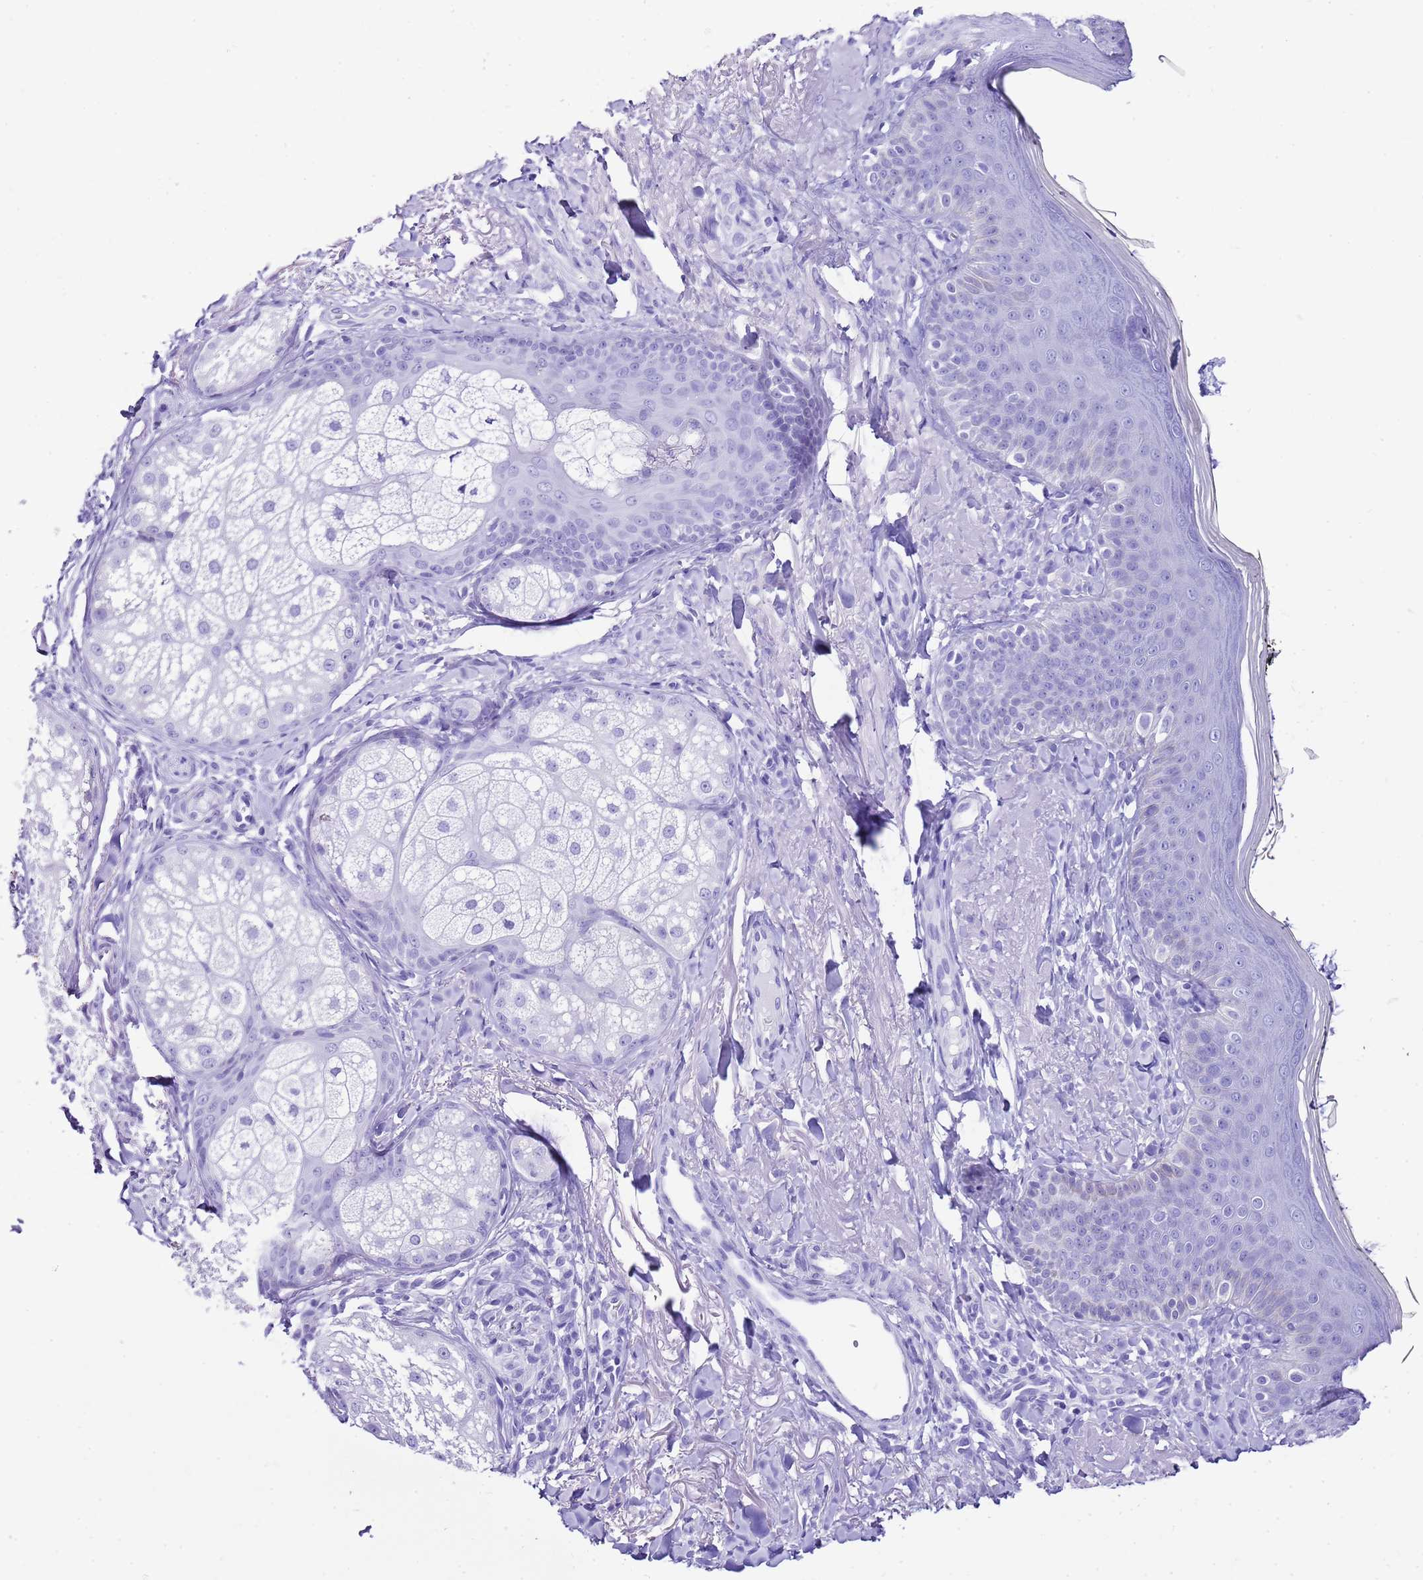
{"staining": {"intensity": "negative", "quantity": "none", "location": "none"}, "tissue": "skin", "cell_type": "Fibroblasts", "image_type": "normal", "snomed": [{"axis": "morphology", "description": "Normal tissue, NOS"}, {"axis": "topography", "description": "Skin"}], "caption": "The photomicrograph exhibits no staining of fibroblasts in unremarkable skin.", "gene": "KCNC1", "patient": {"sex": "male", "age": 57}}